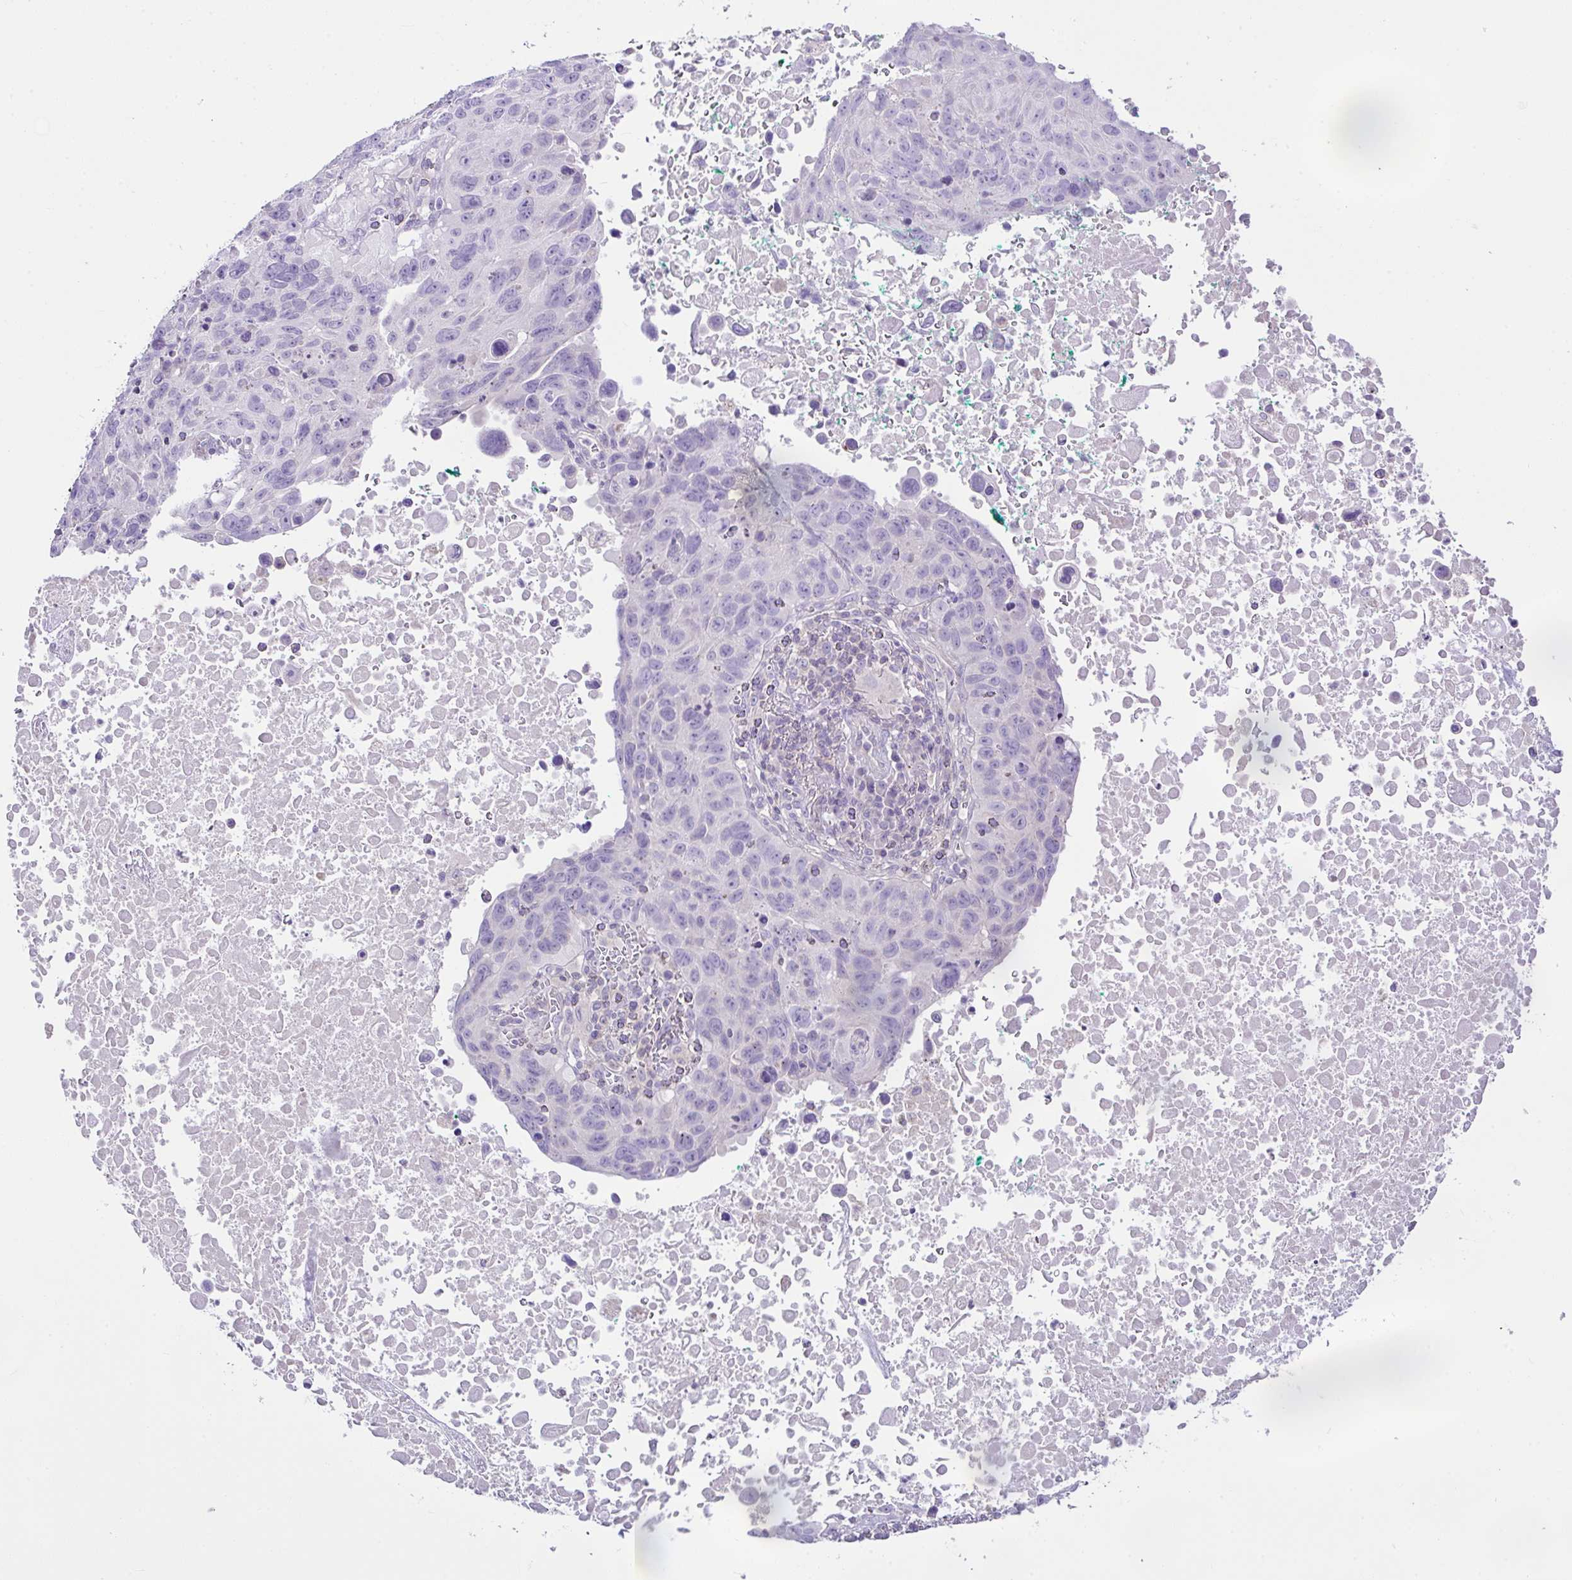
{"staining": {"intensity": "negative", "quantity": "none", "location": "none"}, "tissue": "lung cancer", "cell_type": "Tumor cells", "image_type": "cancer", "snomed": [{"axis": "morphology", "description": "Squamous cell carcinoma, NOS"}, {"axis": "topography", "description": "Lung"}], "caption": "DAB (3,3'-diaminobenzidine) immunohistochemical staining of lung cancer displays no significant positivity in tumor cells.", "gene": "D2HGDH", "patient": {"sex": "male", "age": 66}}